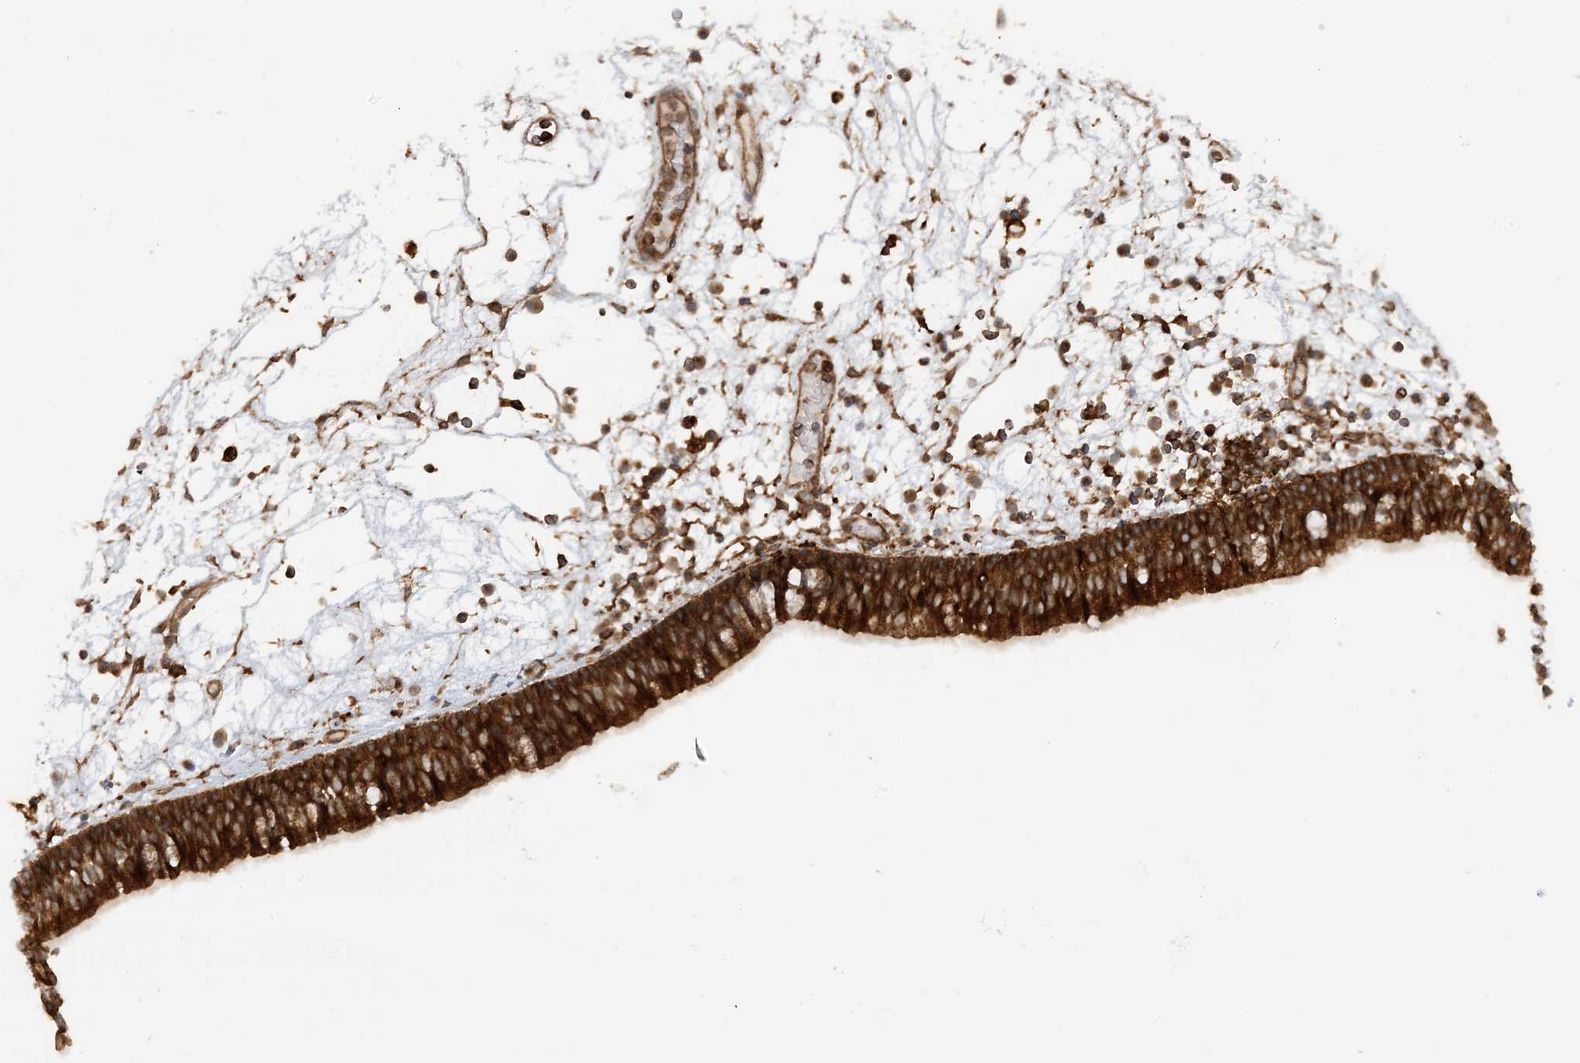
{"staining": {"intensity": "strong", "quantity": ">75%", "location": "cytoplasmic/membranous"}, "tissue": "nasopharynx", "cell_type": "Respiratory epithelial cells", "image_type": "normal", "snomed": [{"axis": "morphology", "description": "Normal tissue, NOS"}, {"axis": "morphology", "description": "Inflammation, NOS"}, {"axis": "morphology", "description": "Malignant melanoma, Metastatic site"}, {"axis": "topography", "description": "Nasopharynx"}], "caption": "Immunohistochemistry of normal human nasopharynx demonstrates high levels of strong cytoplasmic/membranous staining in about >75% of respiratory epithelial cells.", "gene": "STAM2", "patient": {"sex": "male", "age": 70}}